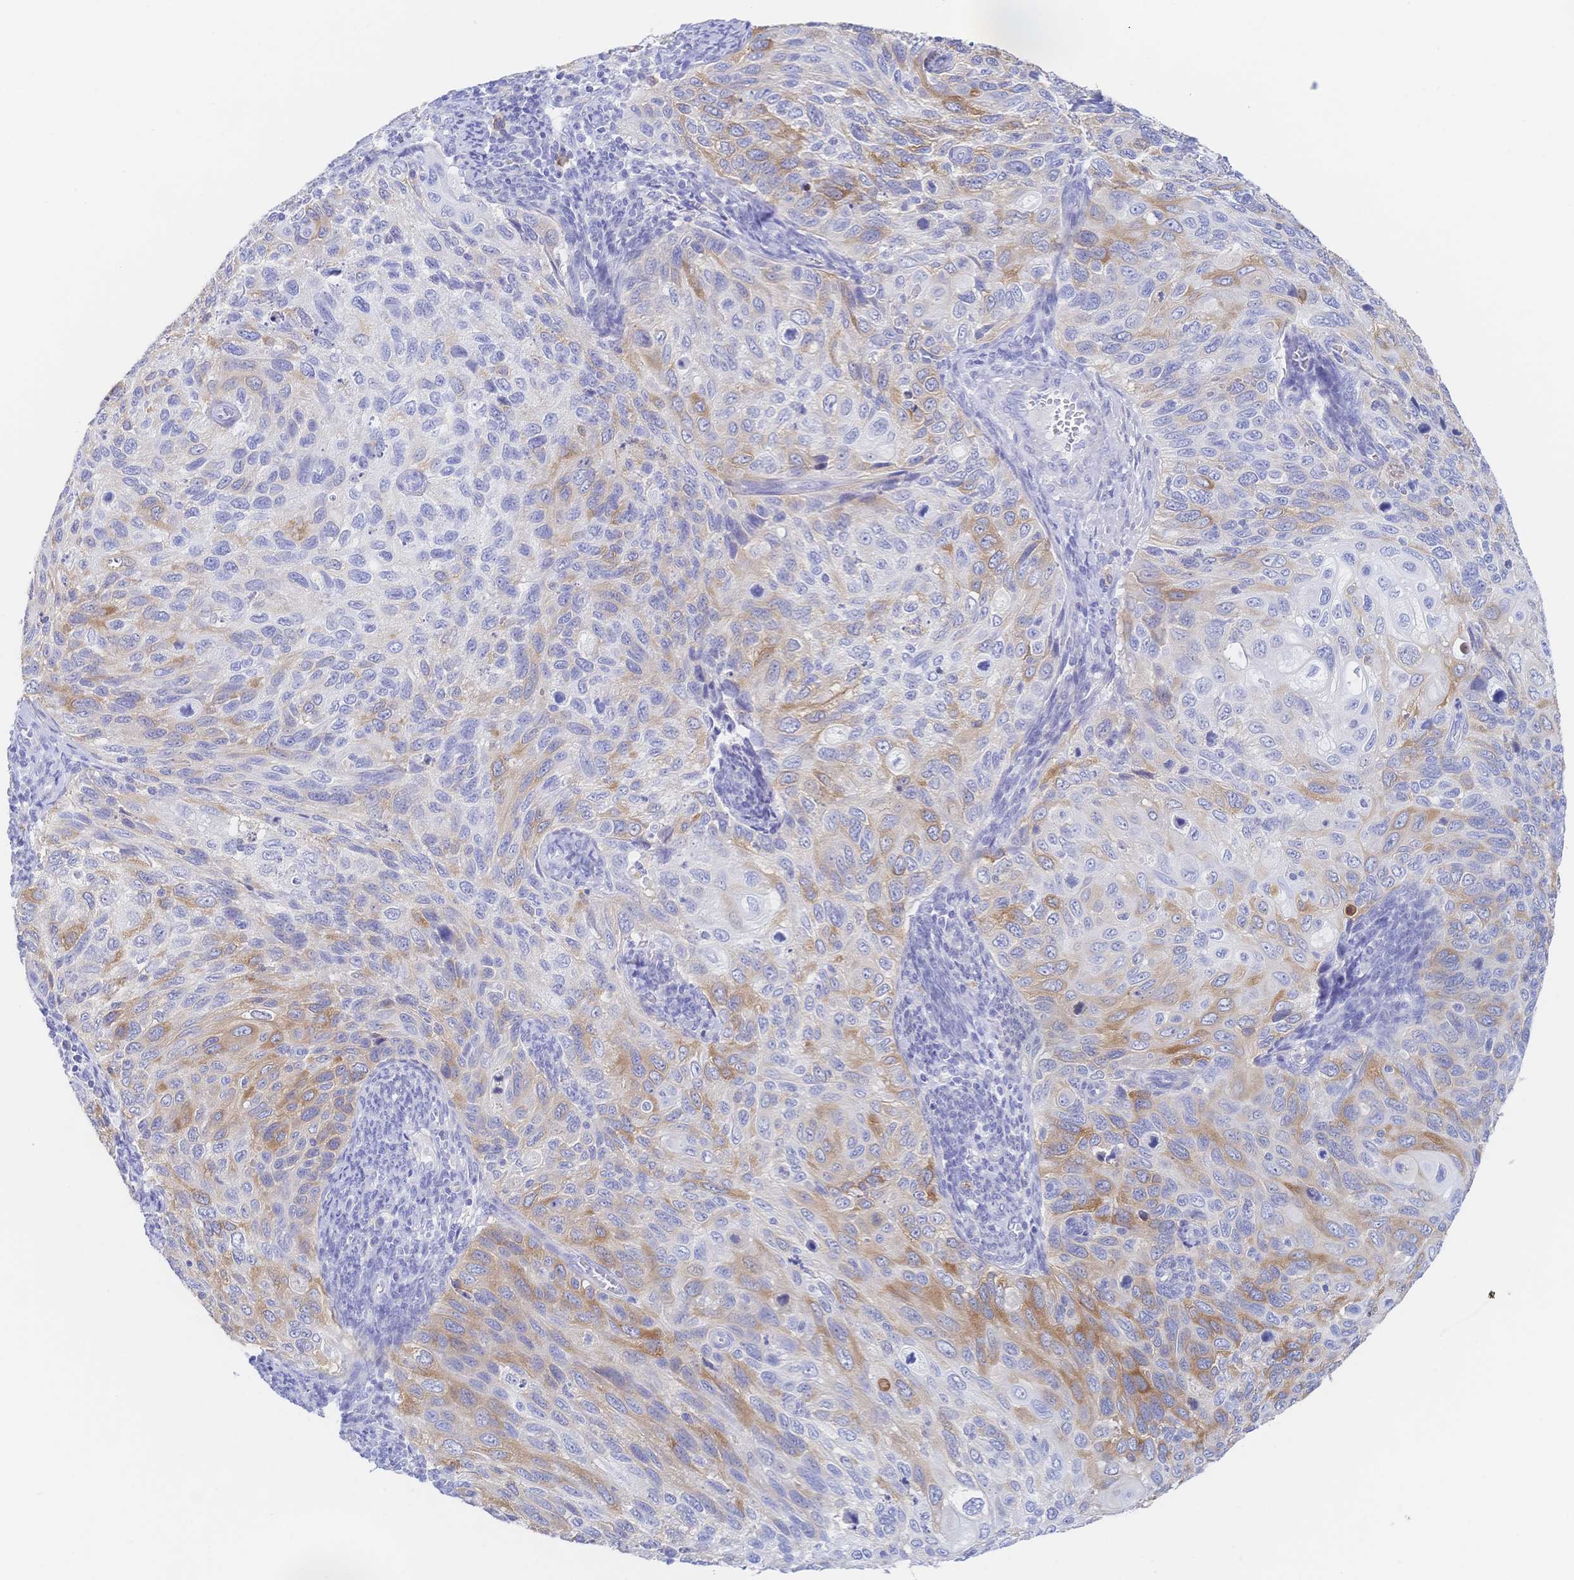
{"staining": {"intensity": "moderate", "quantity": "25%-75%", "location": "cytoplasmic/membranous"}, "tissue": "cervical cancer", "cell_type": "Tumor cells", "image_type": "cancer", "snomed": [{"axis": "morphology", "description": "Squamous cell carcinoma, NOS"}, {"axis": "topography", "description": "Cervix"}], "caption": "A histopathology image of human cervical cancer (squamous cell carcinoma) stained for a protein exhibits moderate cytoplasmic/membranous brown staining in tumor cells.", "gene": "RRM1", "patient": {"sex": "female", "age": 70}}